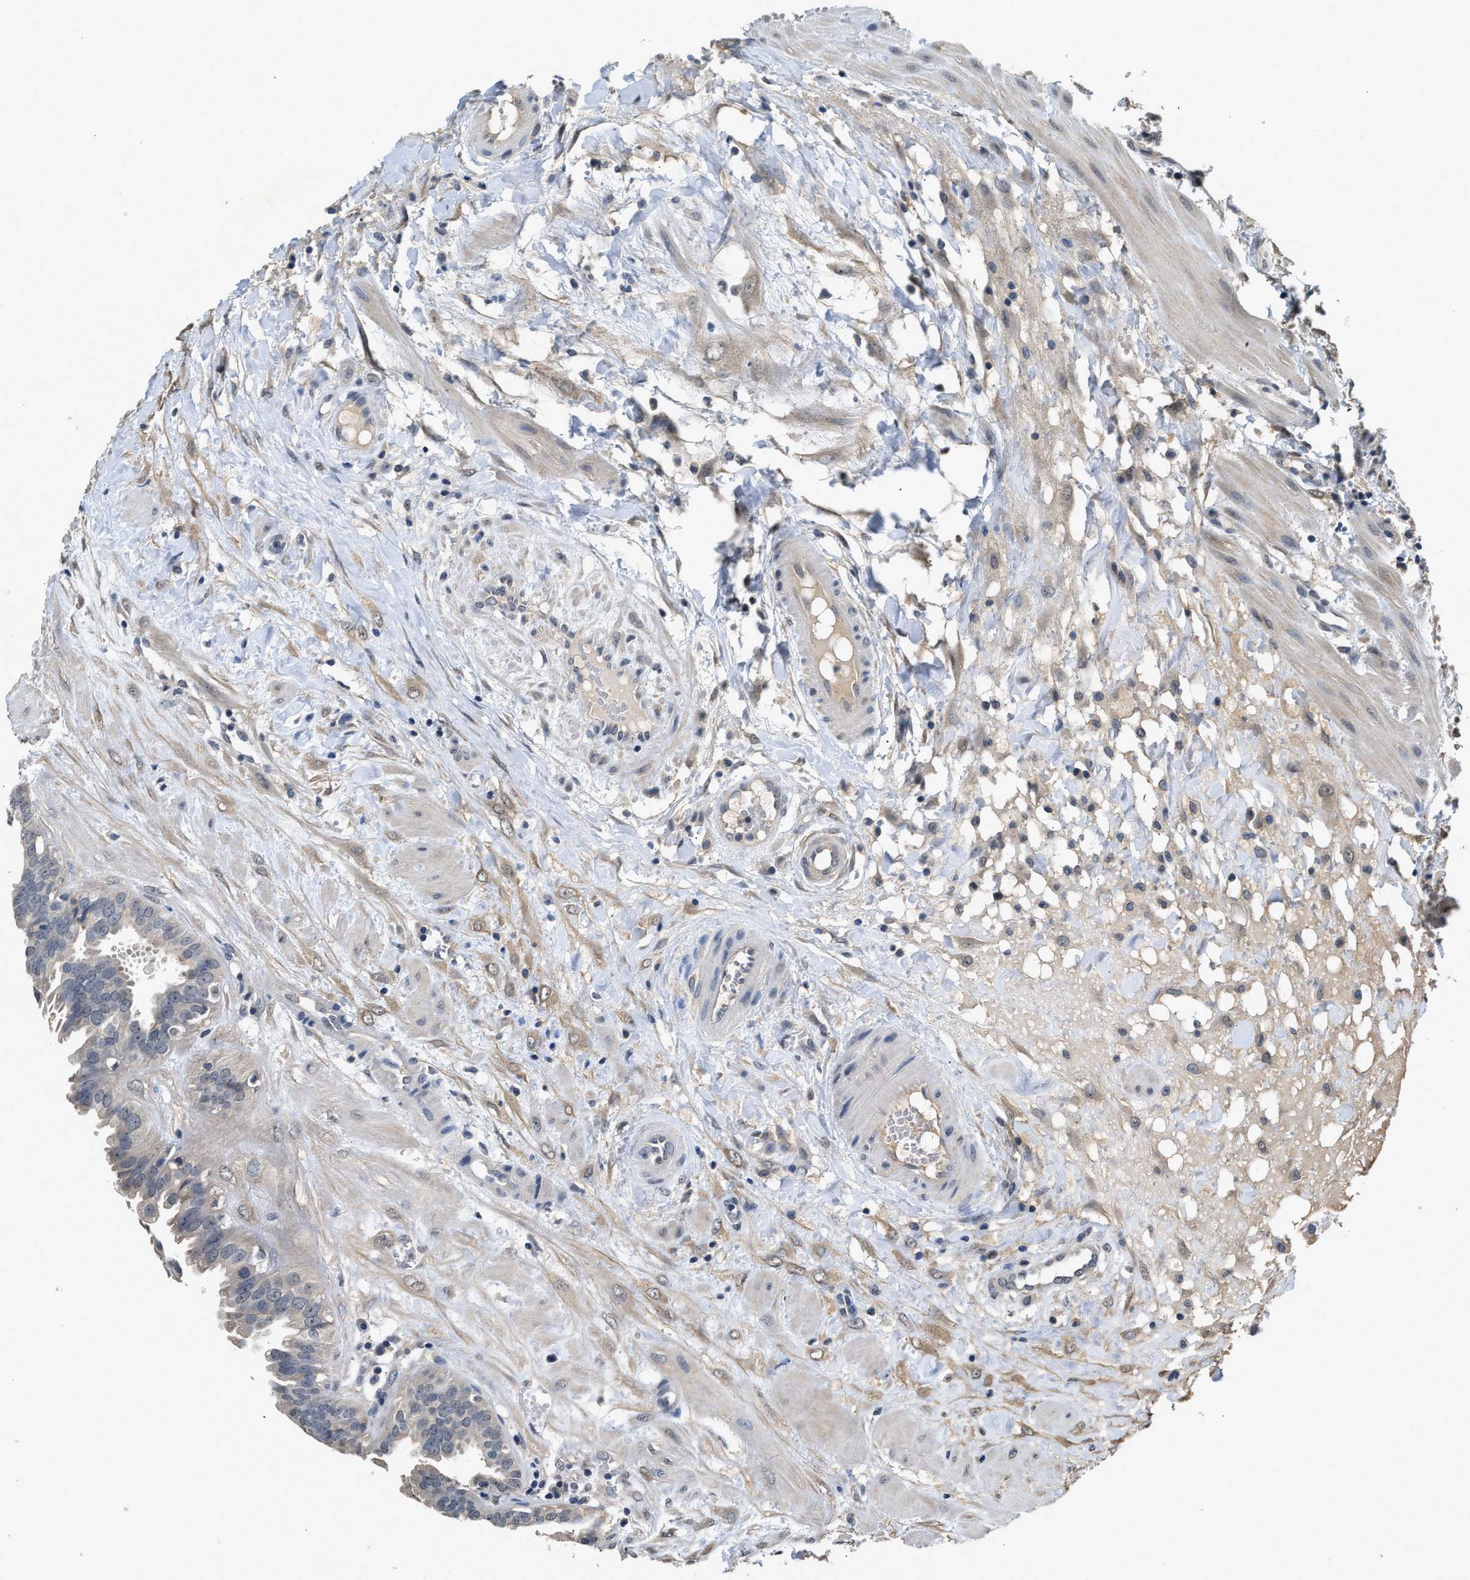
{"staining": {"intensity": "negative", "quantity": "none", "location": "none"}, "tissue": "seminal vesicle", "cell_type": "Glandular cells", "image_type": "normal", "snomed": [{"axis": "morphology", "description": "Normal tissue, NOS"}, {"axis": "morphology", "description": "Adenocarcinoma, High grade"}, {"axis": "topography", "description": "Prostate"}, {"axis": "topography", "description": "Seminal veicle"}], "caption": "Immunohistochemistry photomicrograph of benign seminal vesicle stained for a protein (brown), which exhibits no positivity in glandular cells. (Stains: DAB immunohistochemistry (IHC) with hematoxylin counter stain, Microscopy: brightfield microscopy at high magnification).", "gene": "INHA", "patient": {"sex": "male", "age": 55}}